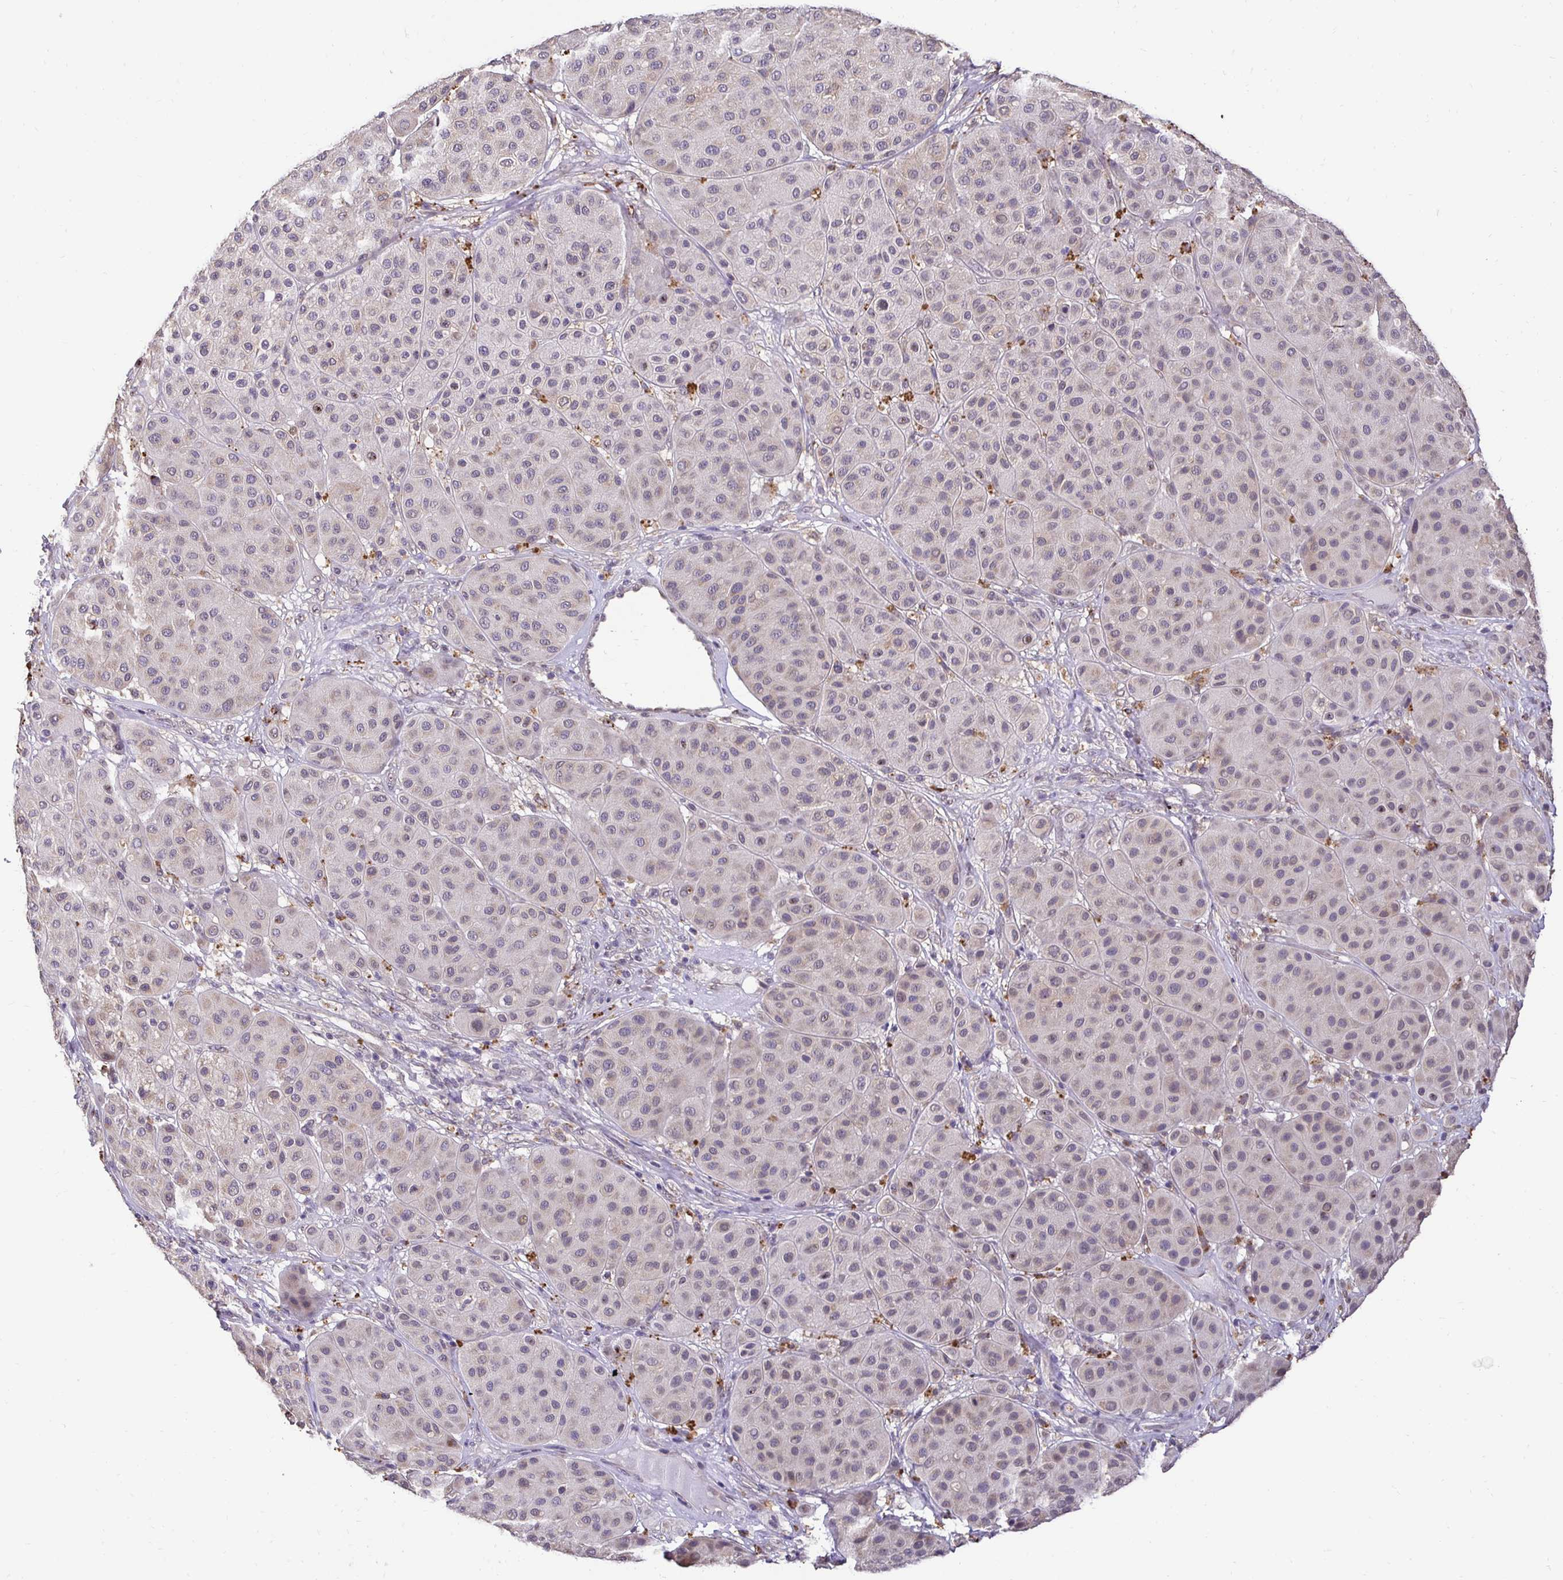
{"staining": {"intensity": "negative", "quantity": "none", "location": "none"}, "tissue": "melanoma", "cell_type": "Tumor cells", "image_type": "cancer", "snomed": [{"axis": "morphology", "description": "Malignant melanoma, Metastatic site"}, {"axis": "topography", "description": "Smooth muscle"}], "caption": "This image is of melanoma stained with immunohistochemistry to label a protein in brown with the nuclei are counter-stained blue. There is no expression in tumor cells. The staining is performed using DAB (3,3'-diaminobenzidine) brown chromogen with nuclei counter-stained in using hematoxylin.", "gene": "RHEBL1", "patient": {"sex": "male", "age": 41}}